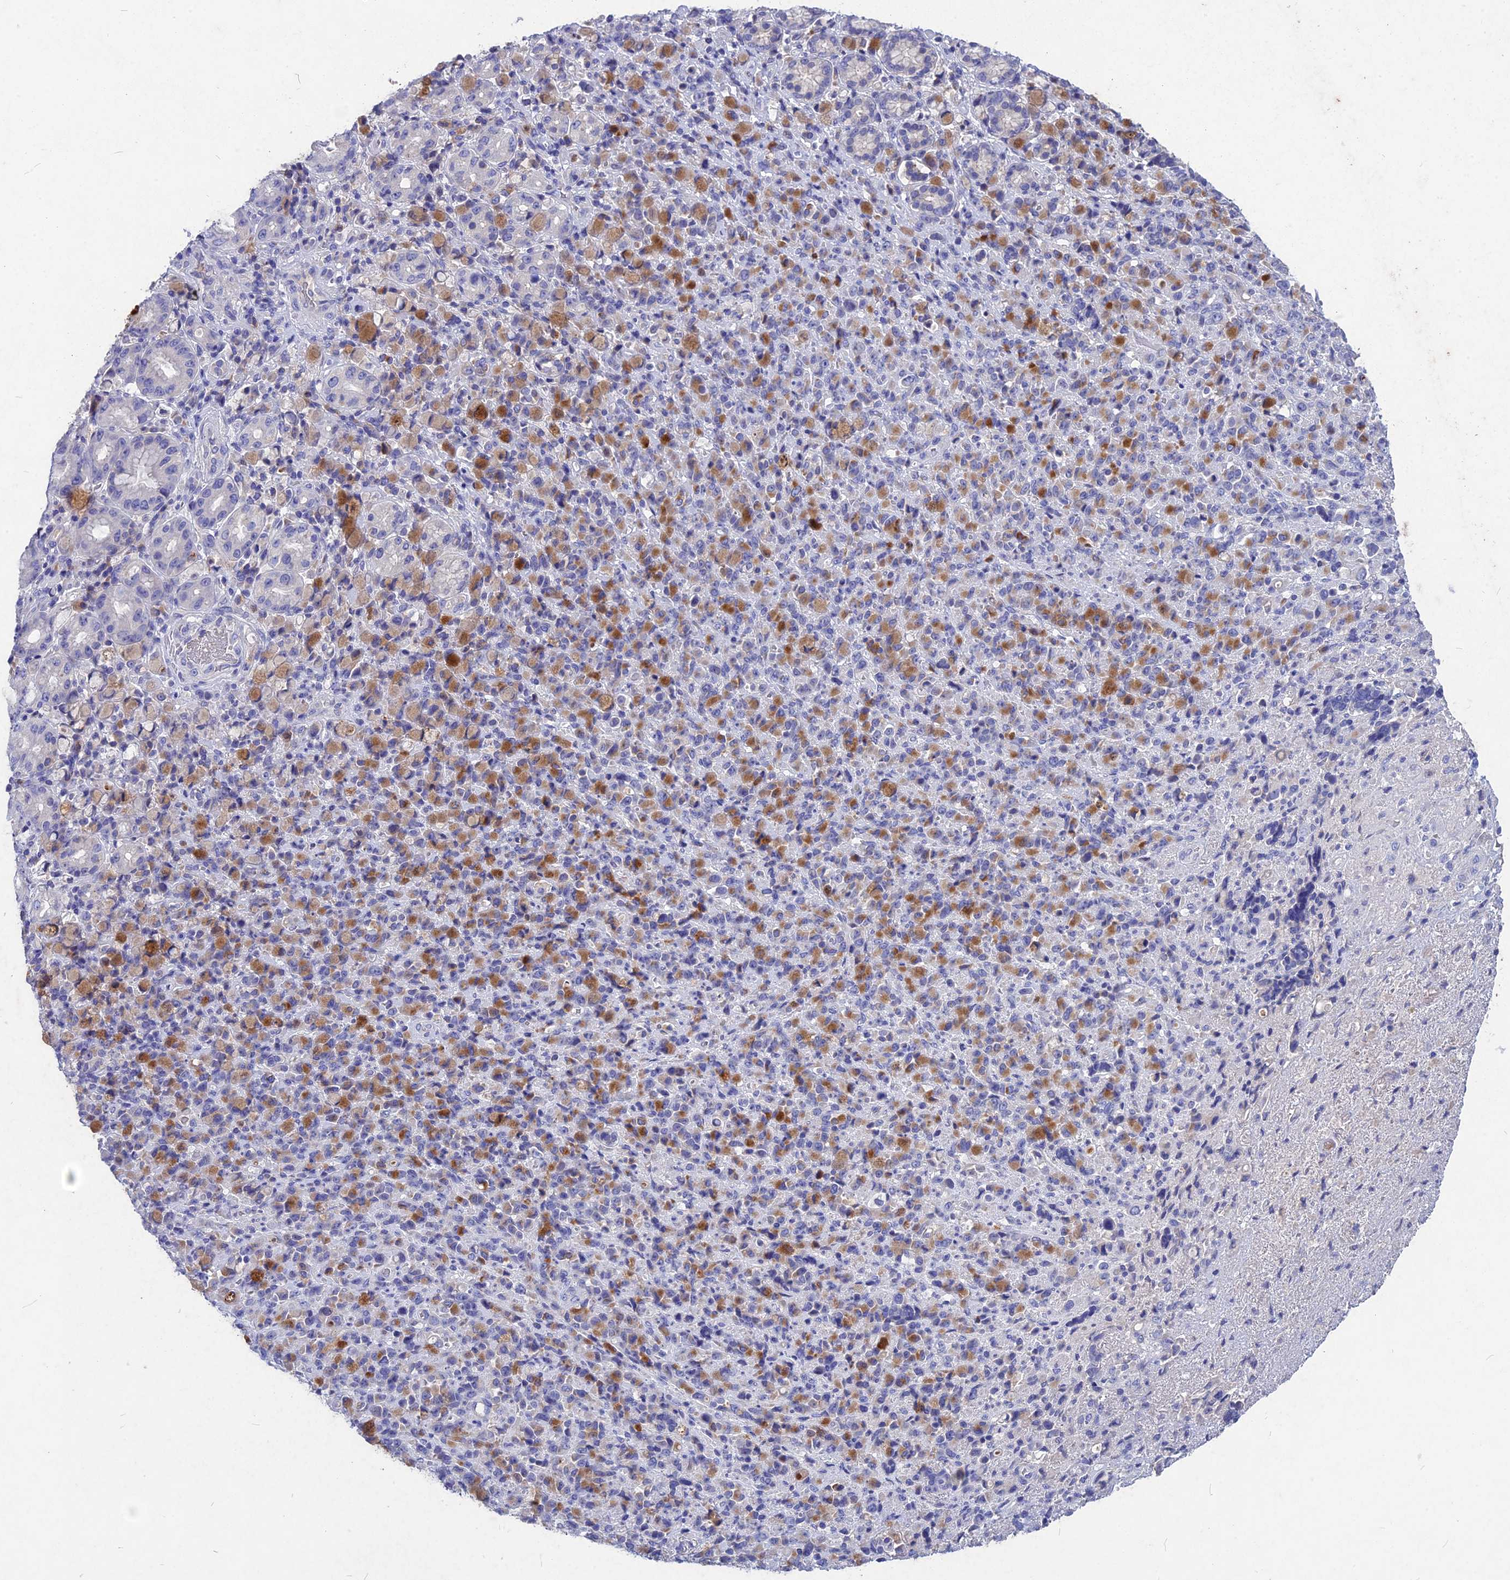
{"staining": {"intensity": "moderate", "quantity": "25%-75%", "location": "cytoplasmic/membranous"}, "tissue": "stomach cancer", "cell_type": "Tumor cells", "image_type": "cancer", "snomed": [{"axis": "morphology", "description": "Normal tissue, NOS"}, {"axis": "morphology", "description": "Adenocarcinoma, NOS"}, {"axis": "topography", "description": "Stomach"}], "caption": "A histopathology image of human stomach cancer (adenocarcinoma) stained for a protein shows moderate cytoplasmic/membranous brown staining in tumor cells. (IHC, brightfield microscopy, high magnification).", "gene": "DEFB119", "patient": {"sex": "female", "age": 79}}